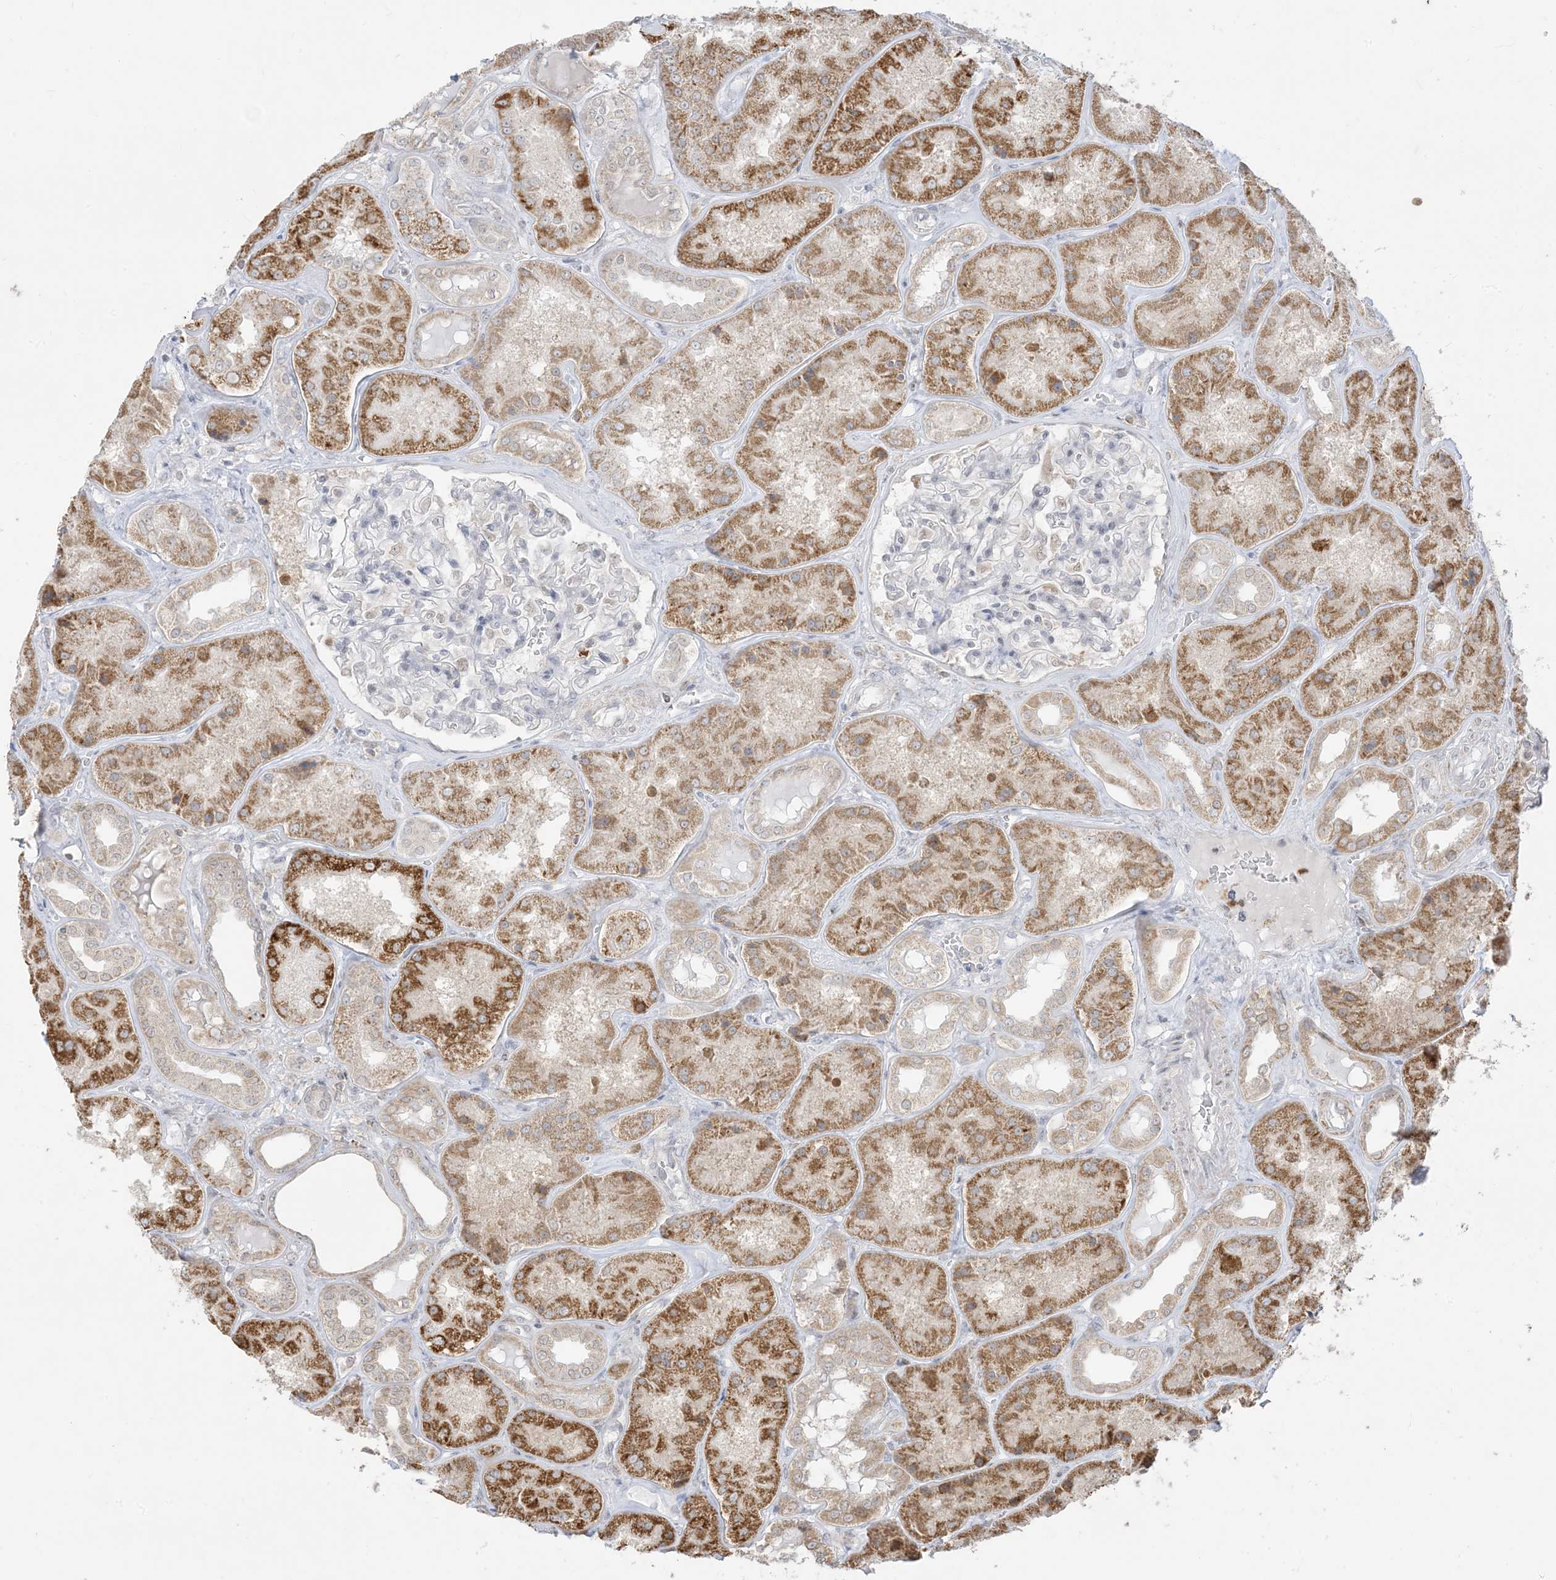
{"staining": {"intensity": "negative", "quantity": "none", "location": "none"}, "tissue": "kidney", "cell_type": "Cells in glomeruli", "image_type": "normal", "snomed": [{"axis": "morphology", "description": "Normal tissue, NOS"}, {"axis": "topography", "description": "Kidney"}], "caption": "Immunohistochemistry micrograph of normal kidney: kidney stained with DAB exhibits no significant protein expression in cells in glomeruli.", "gene": "KANSL3", "patient": {"sex": "female", "age": 56}}